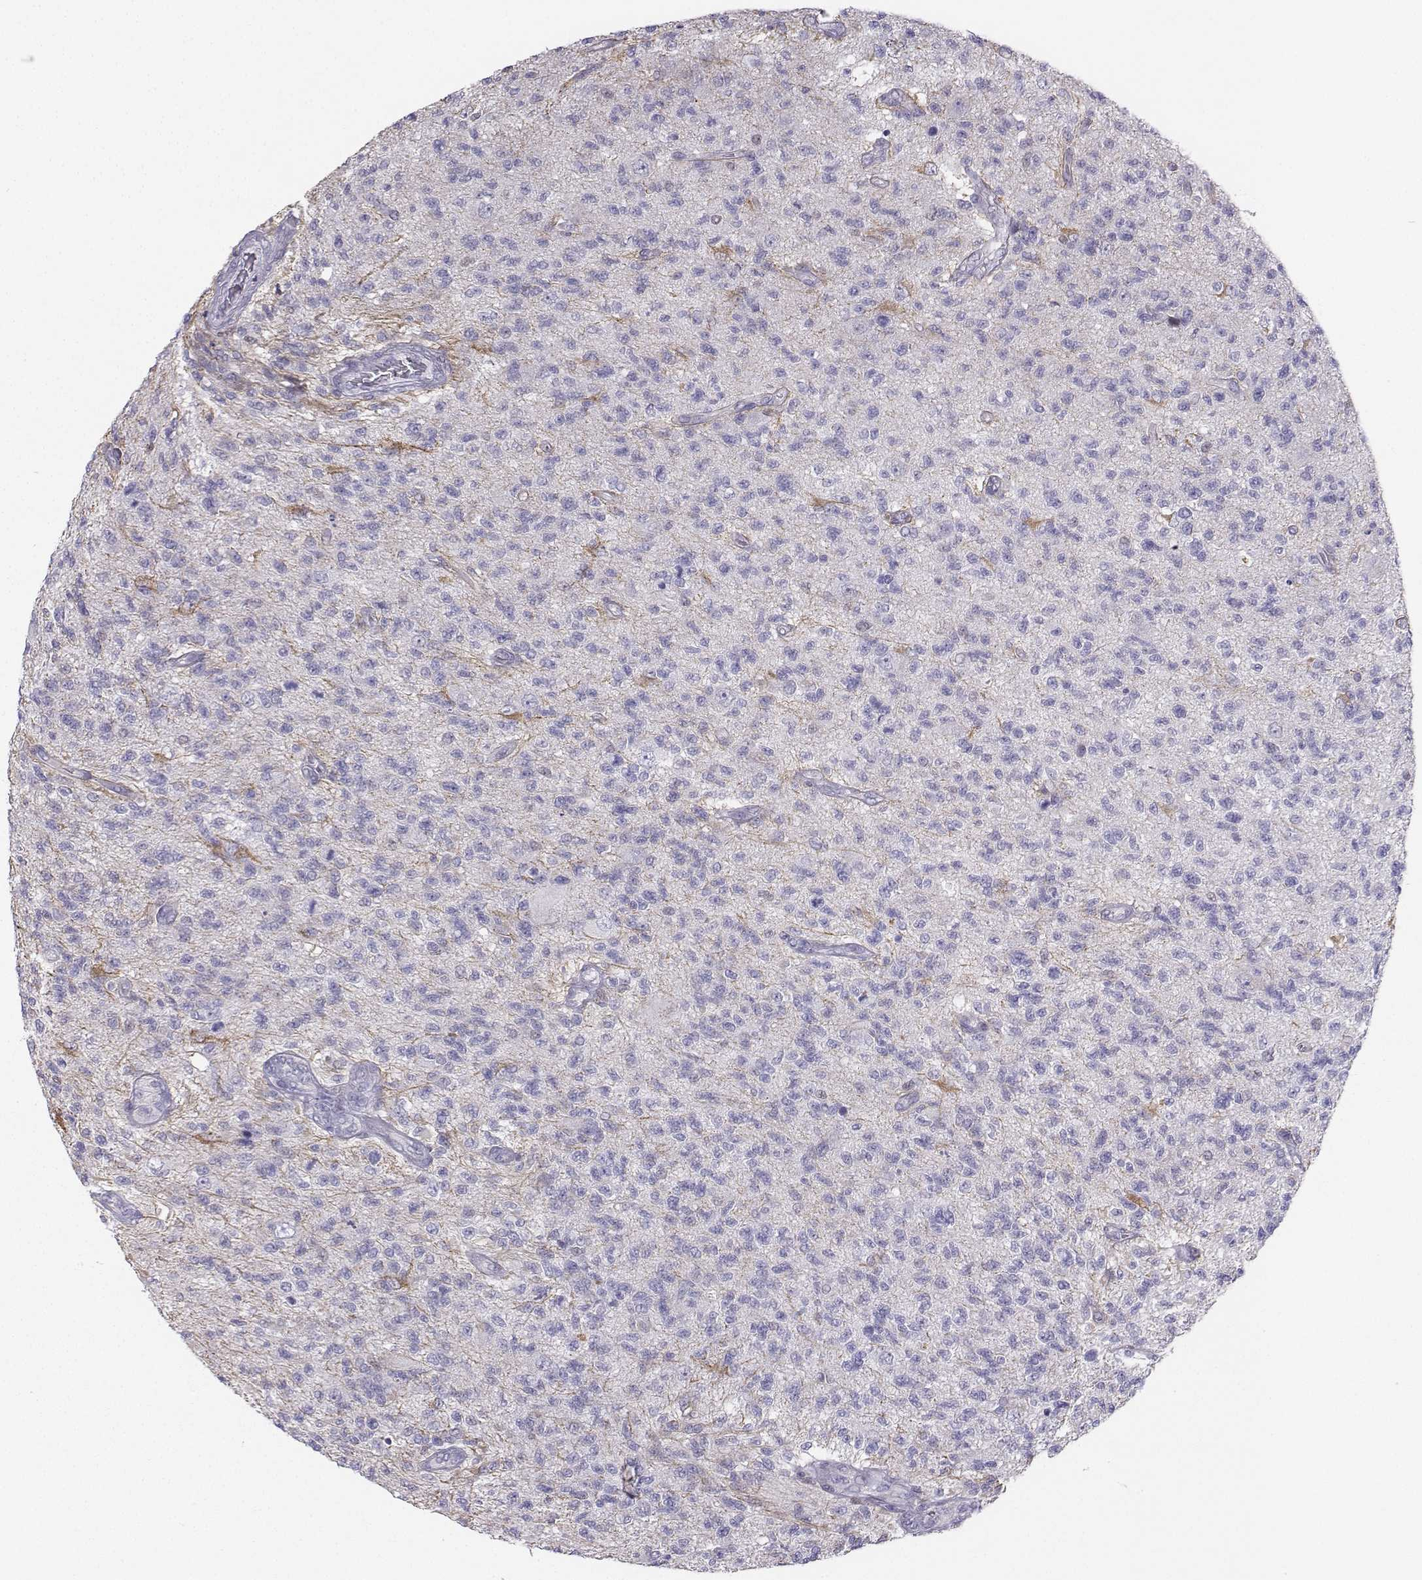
{"staining": {"intensity": "negative", "quantity": "none", "location": "none"}, "tissue": "glioma", "cell_type": "Tumor cells", "image_type": "cancer", "snomed": [{"axis": "morphology", "description": "Glioma, malignant, High grade"}, {"axis": "topography", "description": "Brain"}], "caption": "Immunohistochemical staining of glioma demonstrates no significant staining in tumor cells.", "gene": "DCLK3", "patient": {"sex": "male", "age": 56}}